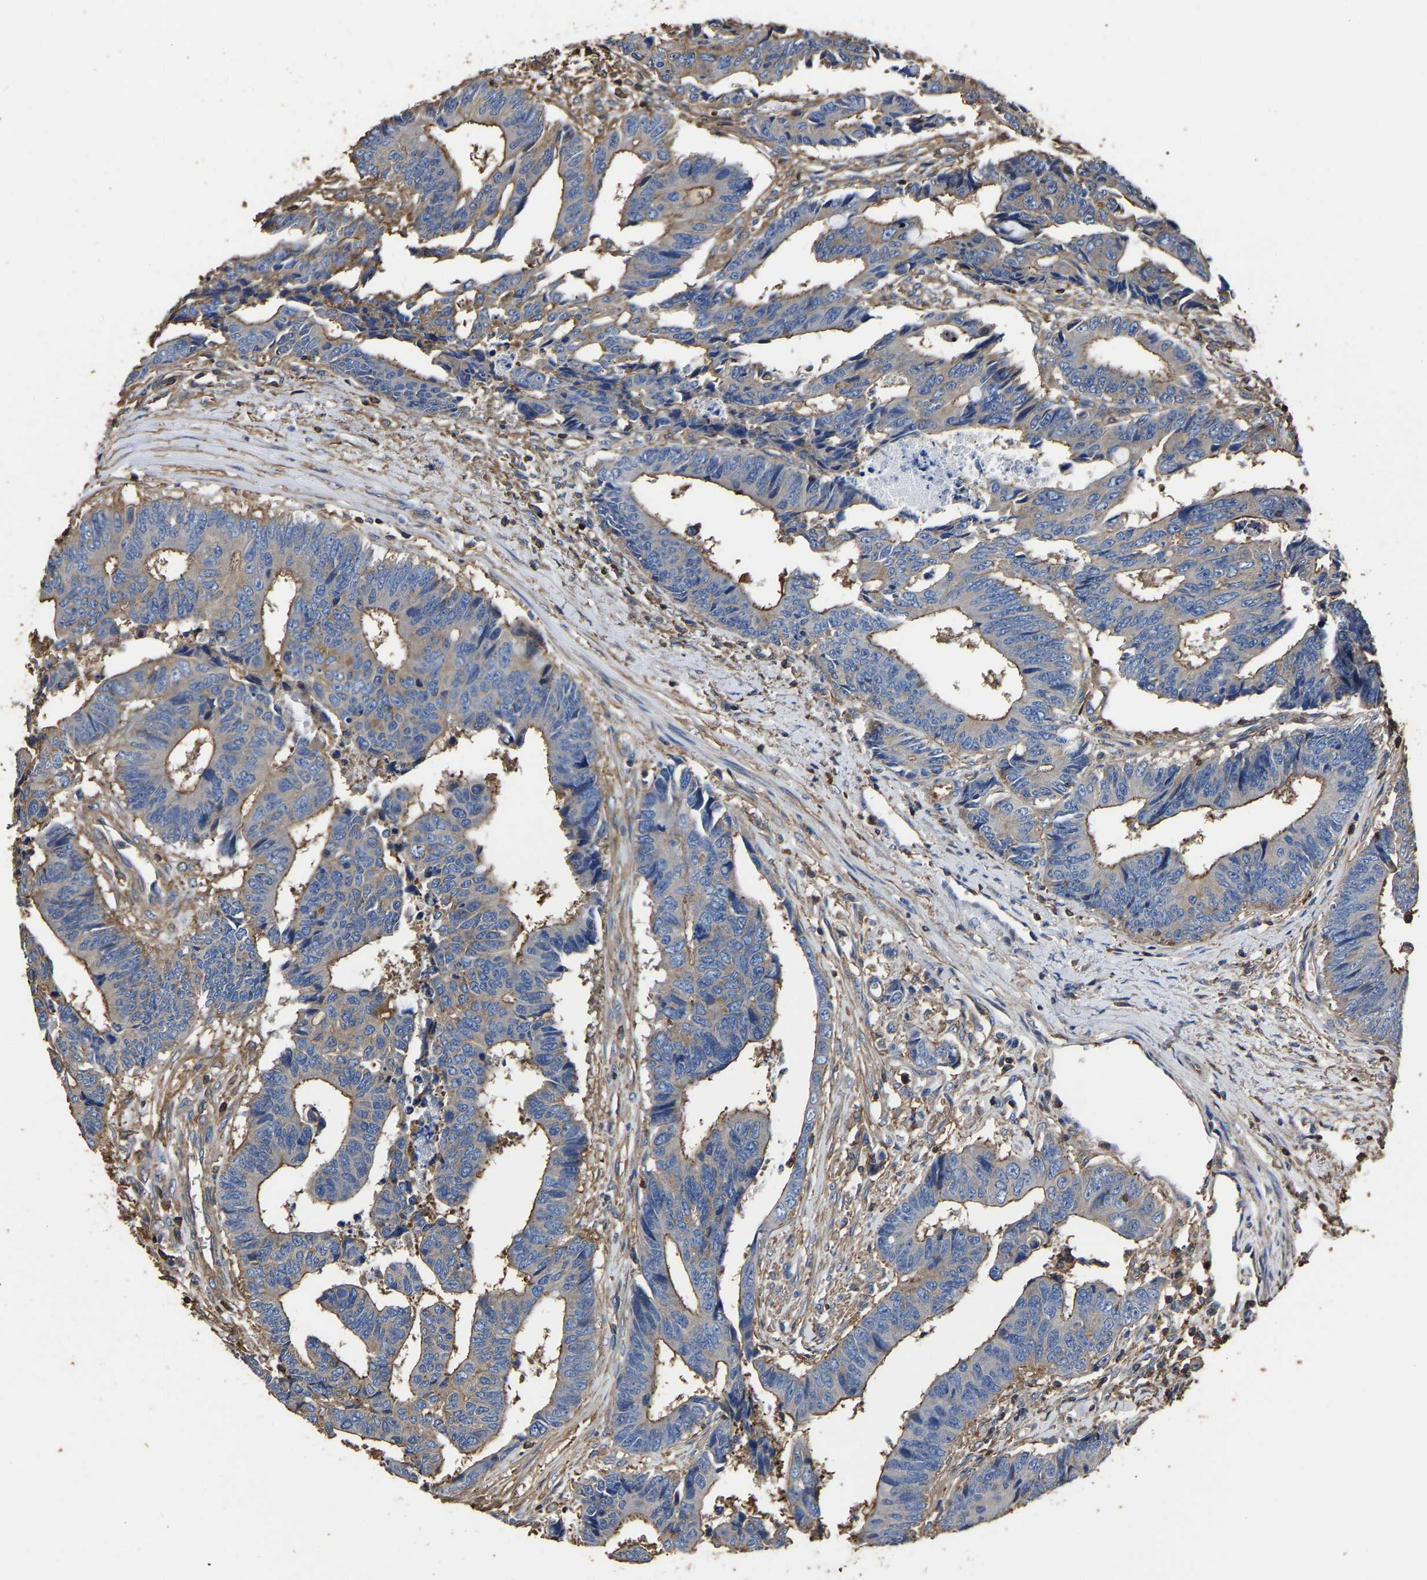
{"staining": {"intensity": "moderate", "quantity": ">75%", "location": "cytoplasmic/membranous"}, "tissue": "colorectal cancer", "cell_type": "Tumor cells", "image_type": "cancer", "snomed": [{"axis": "morphology", "description": "Adenocarcinoma, NOS"}, {"axis": "topography", "description": "Rectum"}], "caption": "A medium amount of moderate cytoplasmic/membranous positivity is present in about >75% of tumor cells in colorectal cancer (adenocarcinoma) tissue. (DAB IHC, brown staining for protein, blue staining for nuclei).", "gene": "ARMT1", "patient": {"sex": "male", "age": 84}}